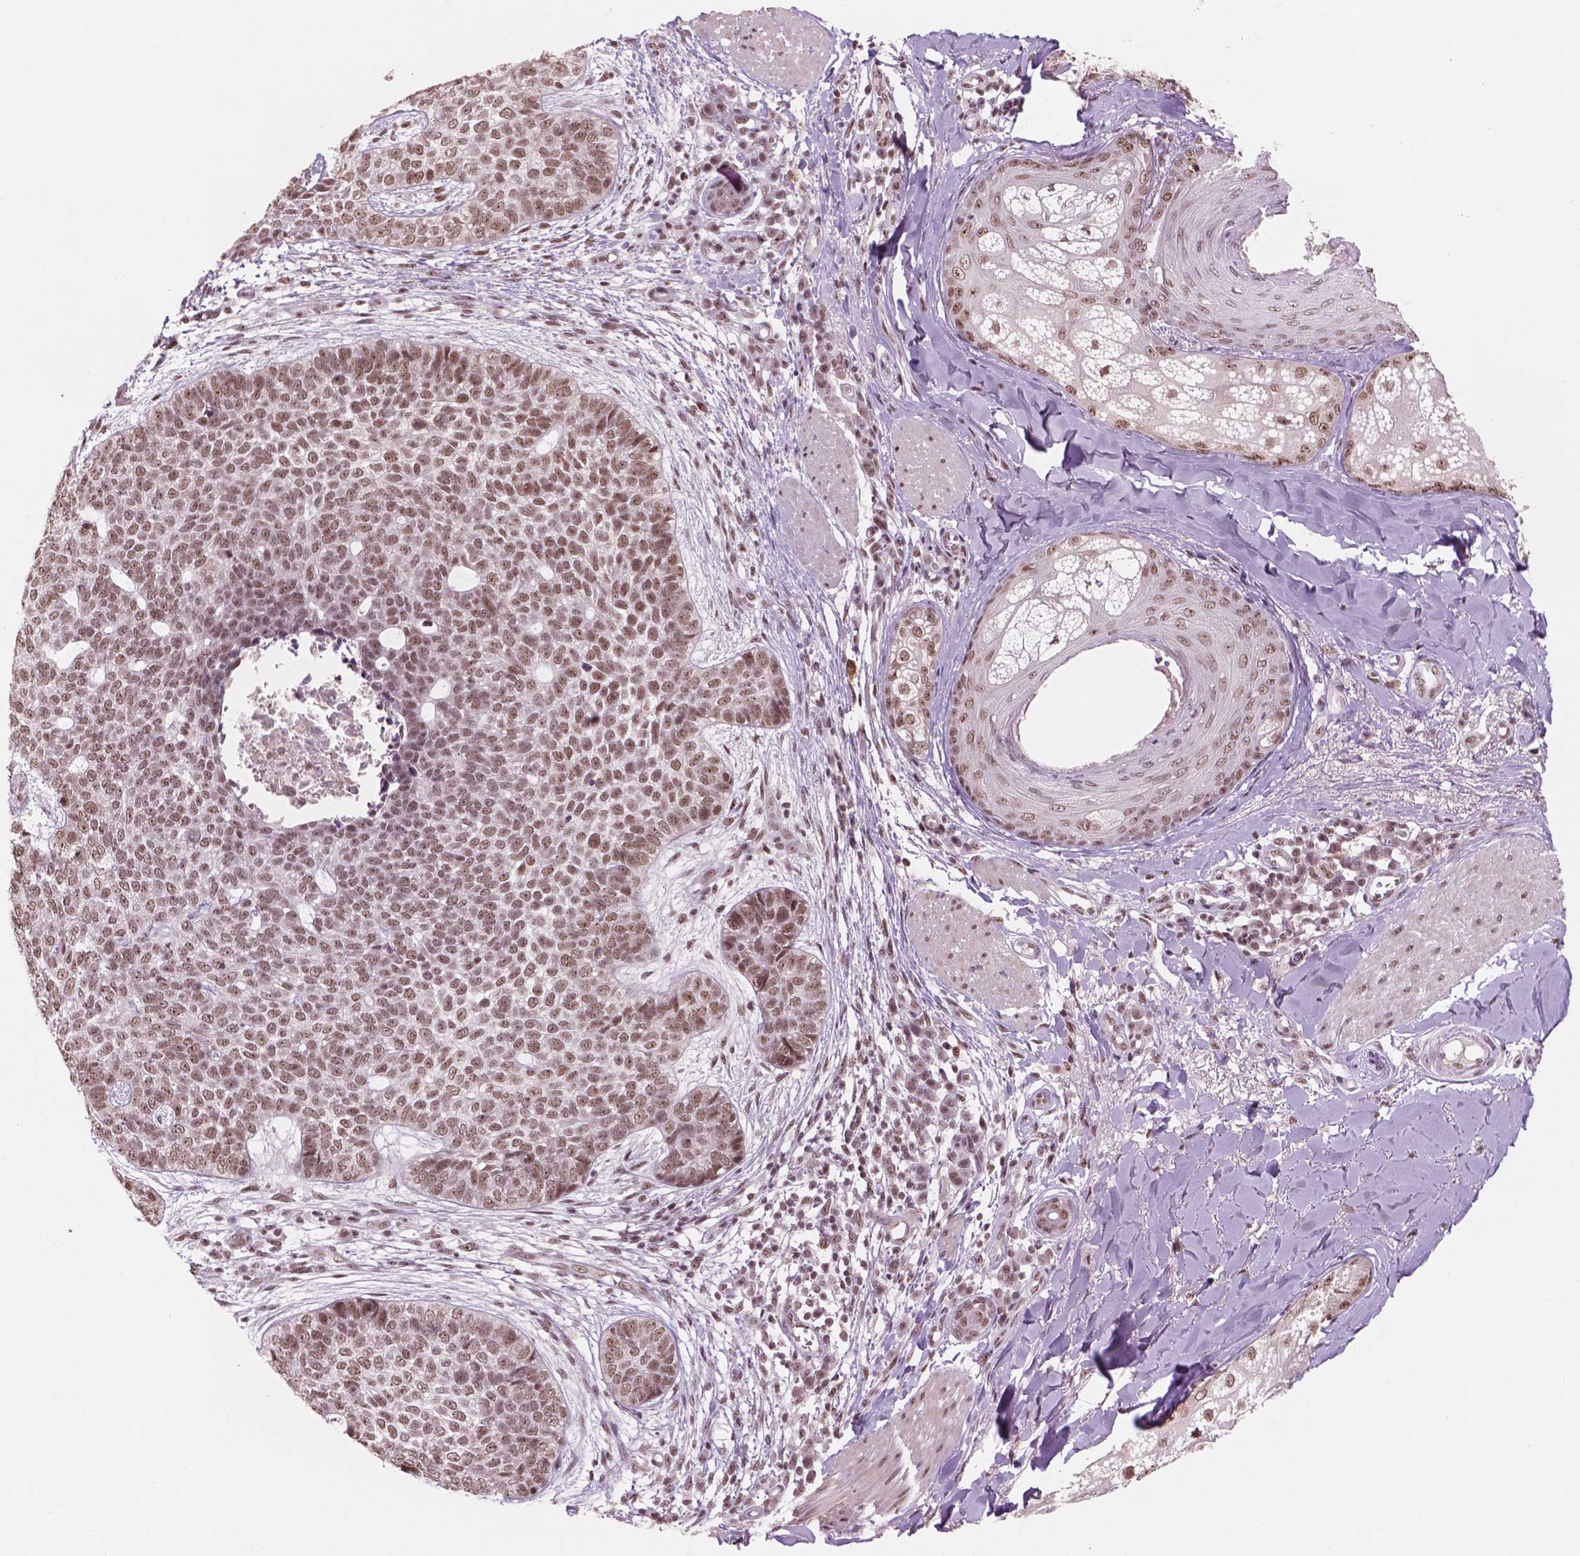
{"staining": {"intensity": "moderate", "quantity": ">75%", "location": "nuclear"}, "tissue": "skin cancer", "cell_type": "Tumor cells", "image_type": "cancer", "snomed": [{"axis": "morphology", "description": "Basal cell carcinoma"}, {"axis": "topography", "description": "Skin"}], "caption": "Immunohistochemical staining of basal cell carcinoma (skin) demonstrates medium levels of moderate nuclear protein positivity in about >75% of tumor cells.", "gene": "POLR2E", "patient": {"sex": "female", "age": 69}}